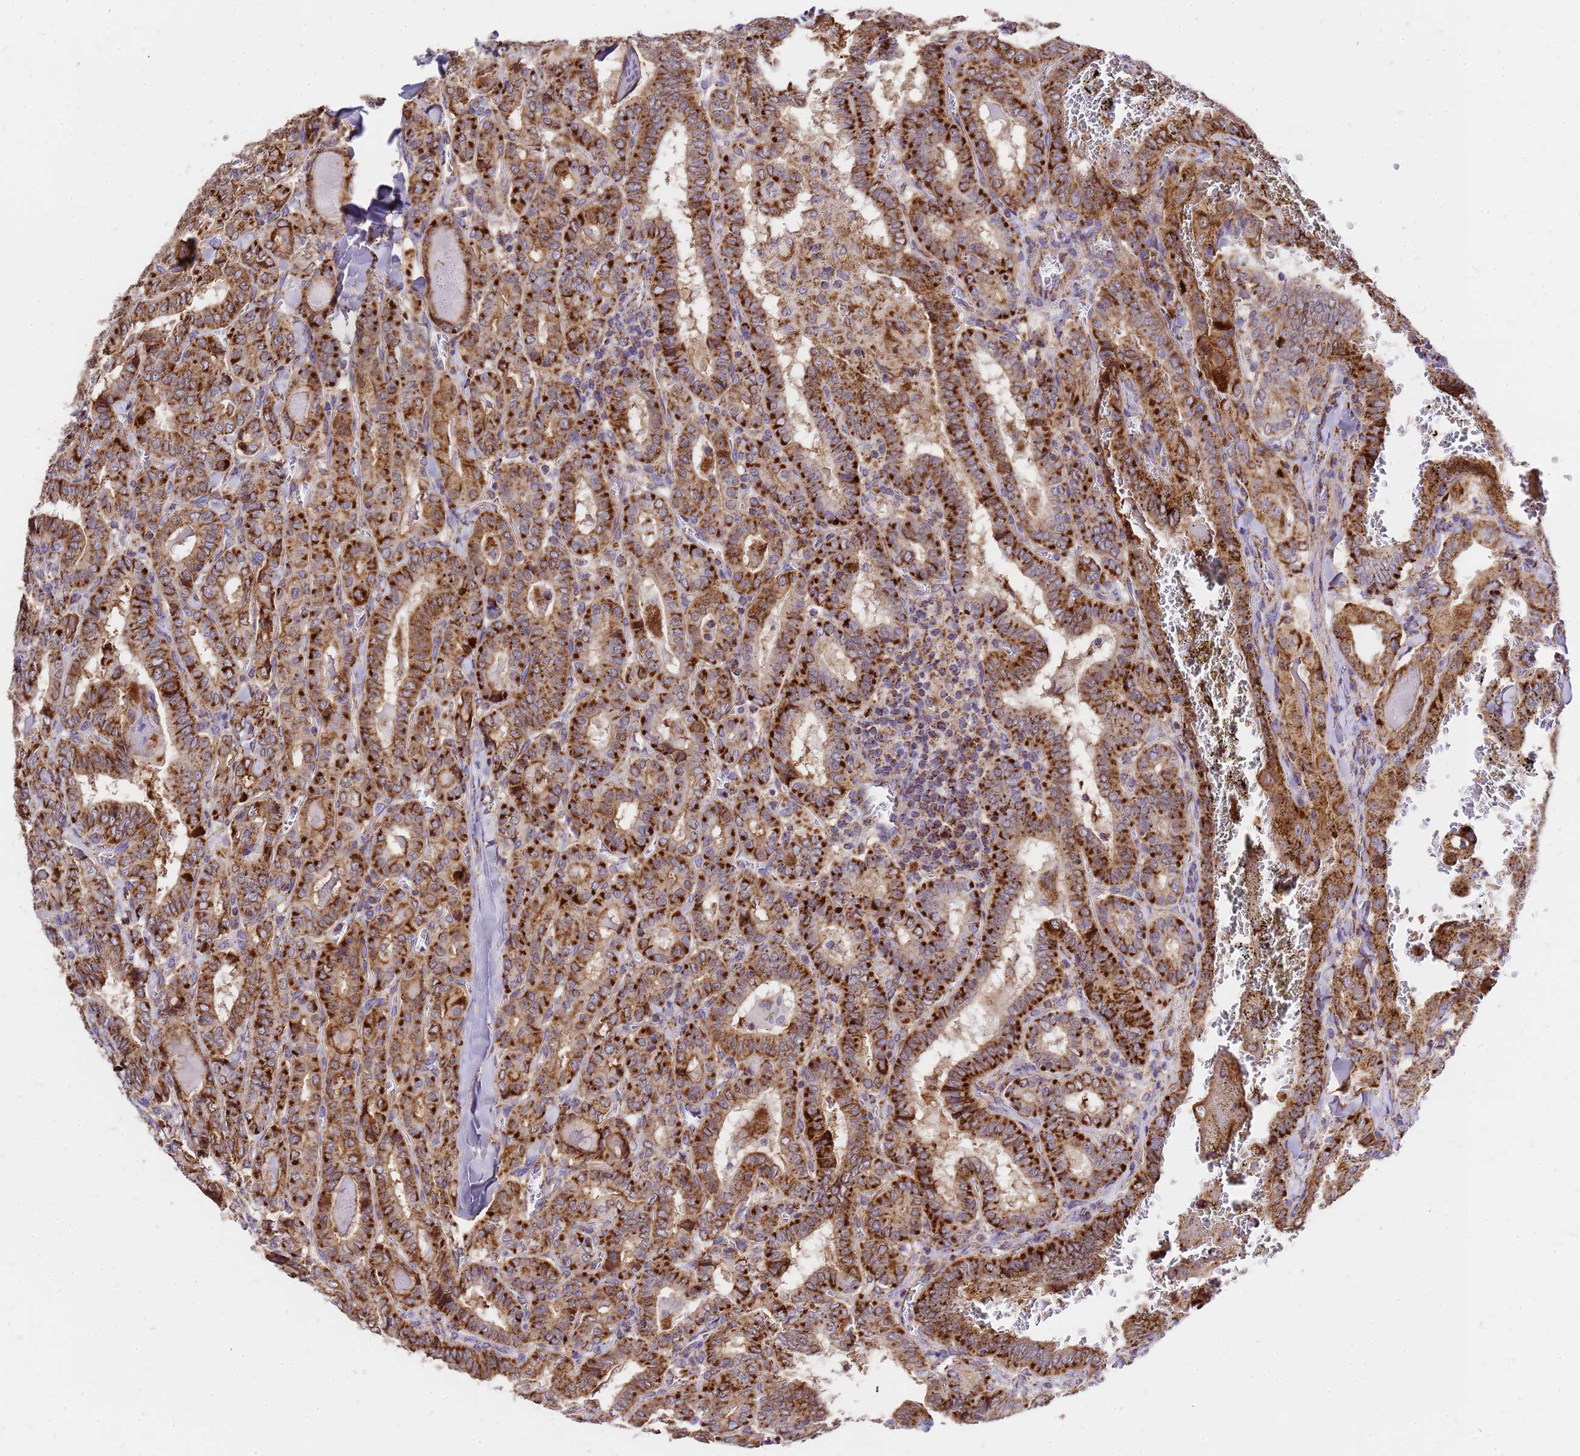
{"staining": {"intensity": "strong", "quantity": ">75%", "location": "cytoplasmic/membranous"}, "tissue": "thyroid cancer", "cell_type": "Tumor cells", "image_type": "cancer", "snomed": [{"axis": "morphology", "description": "Papillary adenocarcinoma, NOS"}, {"axis": "topography", "description": "Thyroid gland"}], "caption": "High-power microscopy captured an IHC photomicrograph of thyroid papillary adenocarcinoma, revealing strong cytoplasmic/membranous positivity in about >75% of tumor cells.", "gene": "MRPS26", "patient": {"sex": "female", "age": 72}}